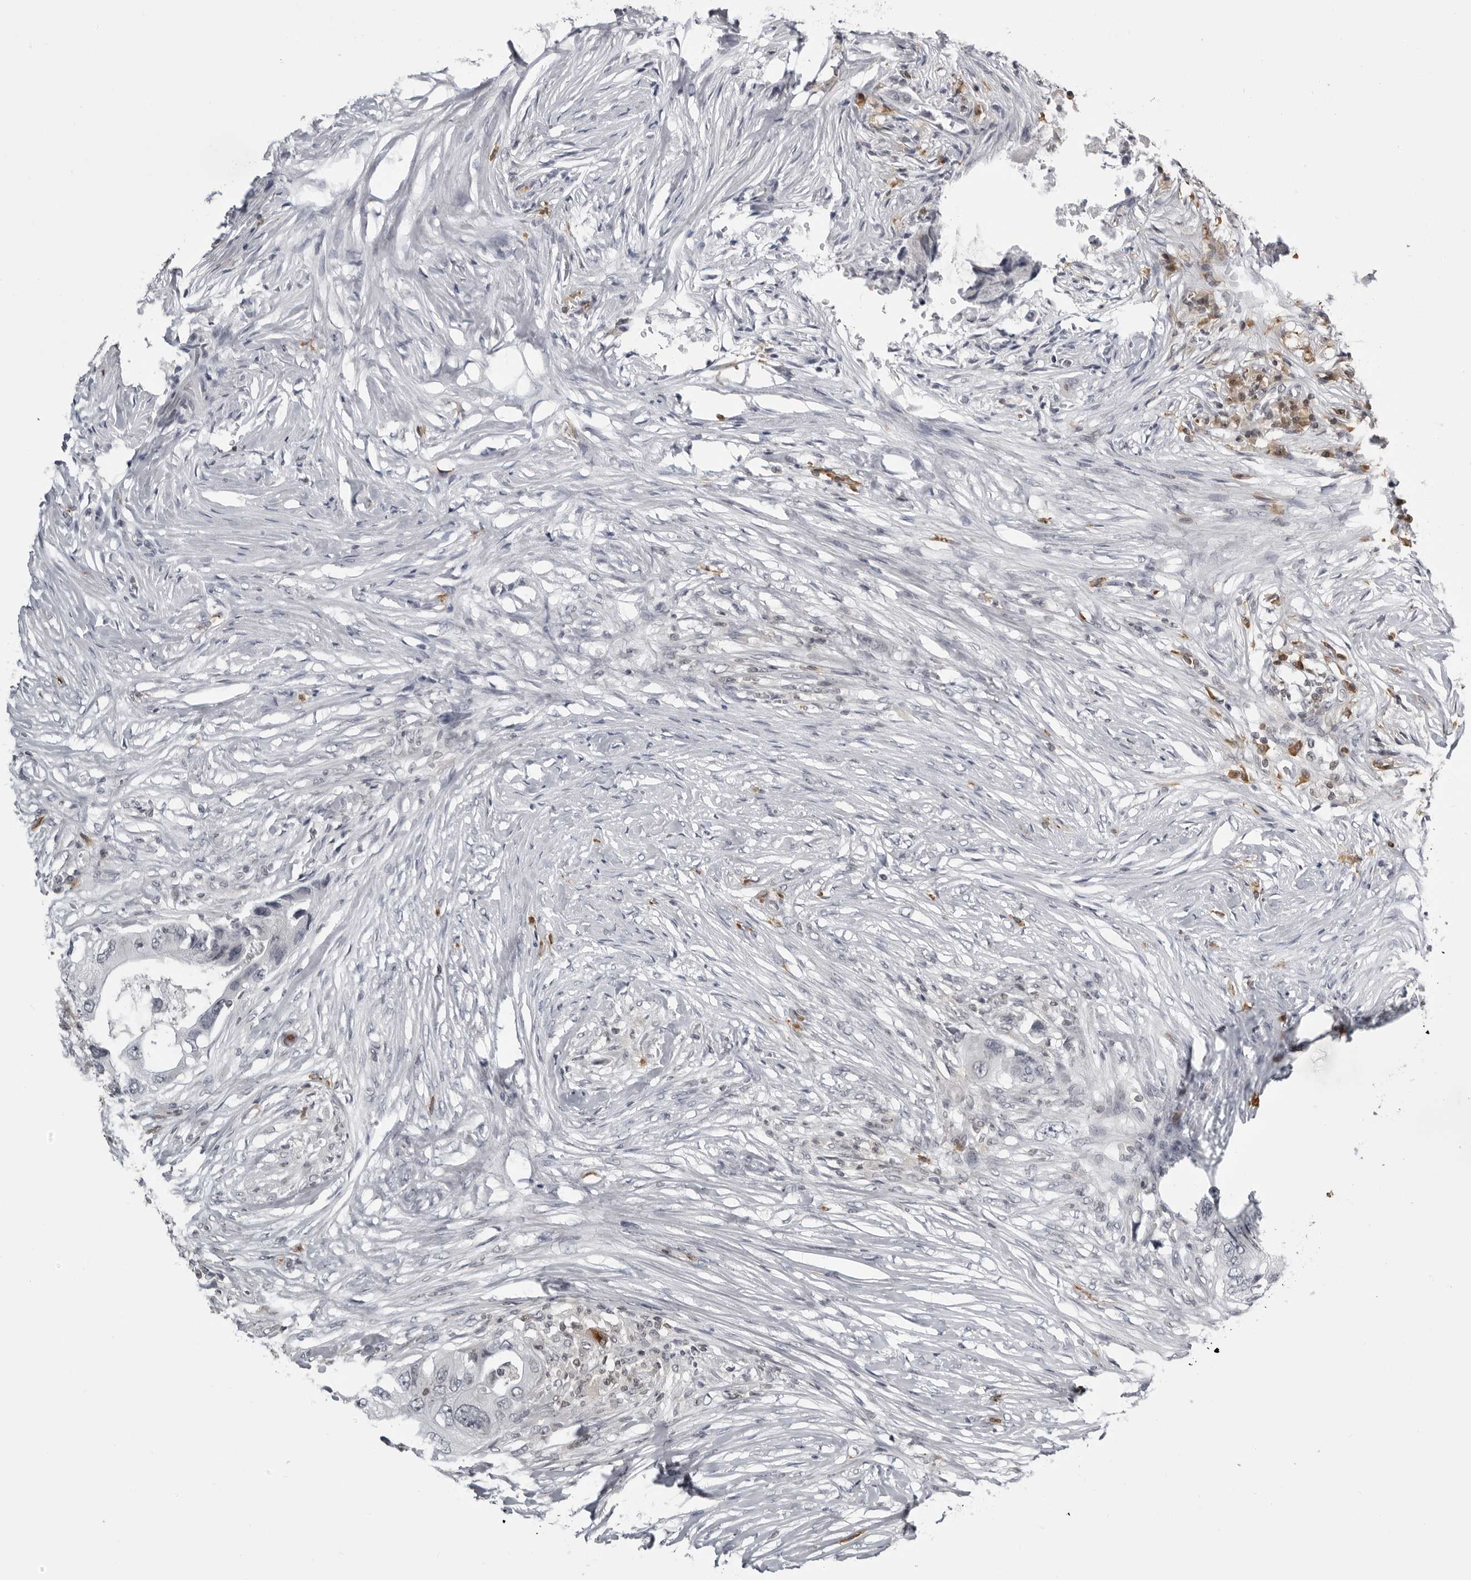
{"staining": {"intensity": "negative", "quantity": "none", "location": "none"}, "tissue": "colorectal cancer", "cell_type": "Tumor cells", "image_type": "cancer", "snomed": [{"axis": "morphology", "description": "Adenocarcinoma, NOS"}, {"axis": "topography", "description": "Colon"}], "caption": "Immunohistochemistry (IHC) histopathology image of neoplastic tissue: adenocarcinoma (colorectal) stained with DAB (3,3'-diaminobenzidine) reveals no significant protein staining in tumor cells.", "gene": "RTCA", "patient": {"sex": "male", "age": 71}}